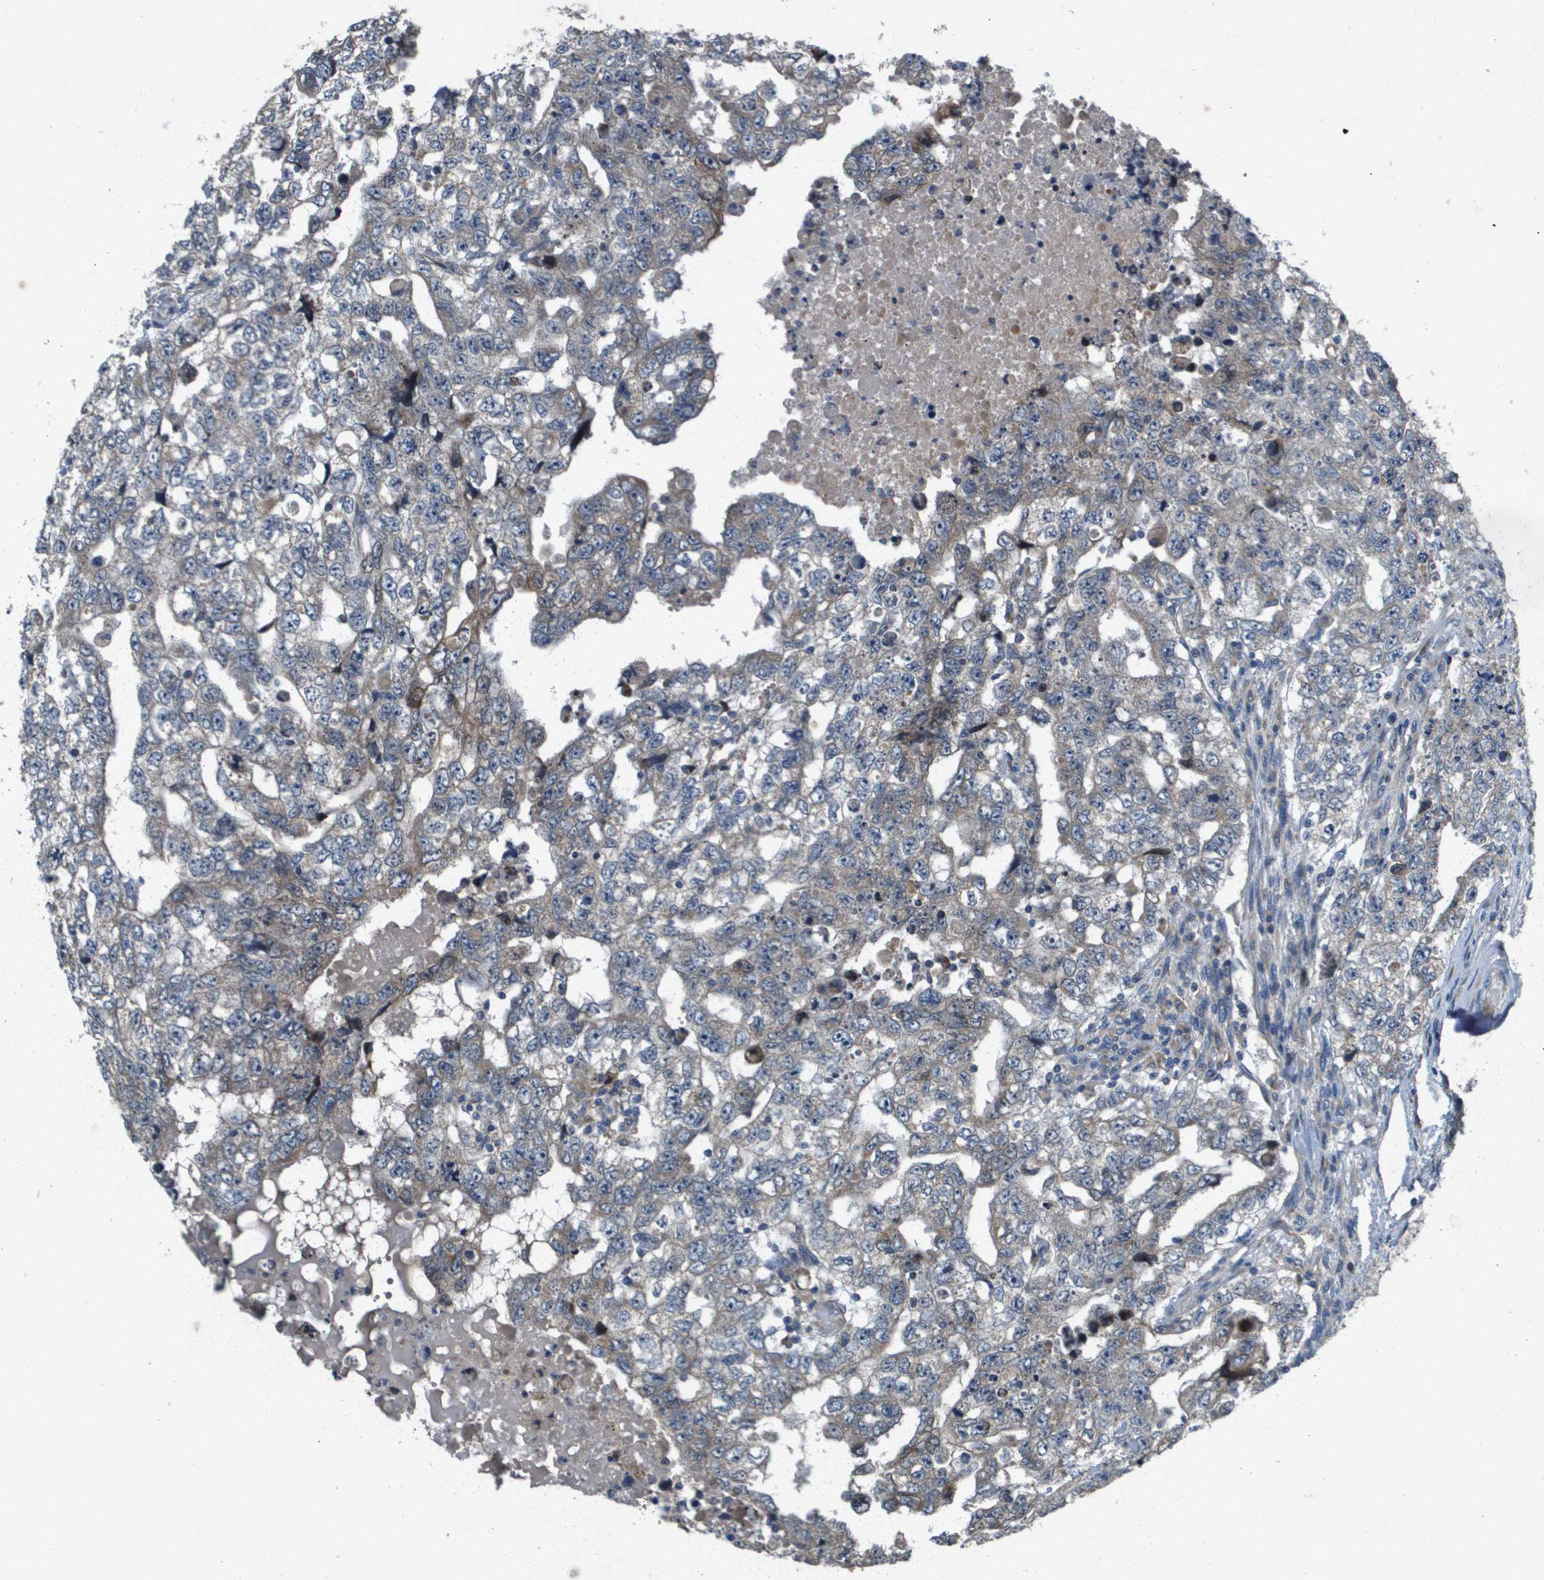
{"staining": {"intensity": "negative", "quantity": "none", "location": "none"}, "tissue": "testis cancer", "cell_type": "Tumor cells", "image_type": "cancer", "snomed": [{"axis": "morphology", "description": "Carcinoma, Embryonal, NOS"}, {"axis": "topography", "description": "Testis"}], "caption": "The IHC histopathology image has no significant expression in tumor cells of testis embryonal carcinoma tissue.", "gene": "ENTPD2", "patient": {"sex": "male", "age": 36}}